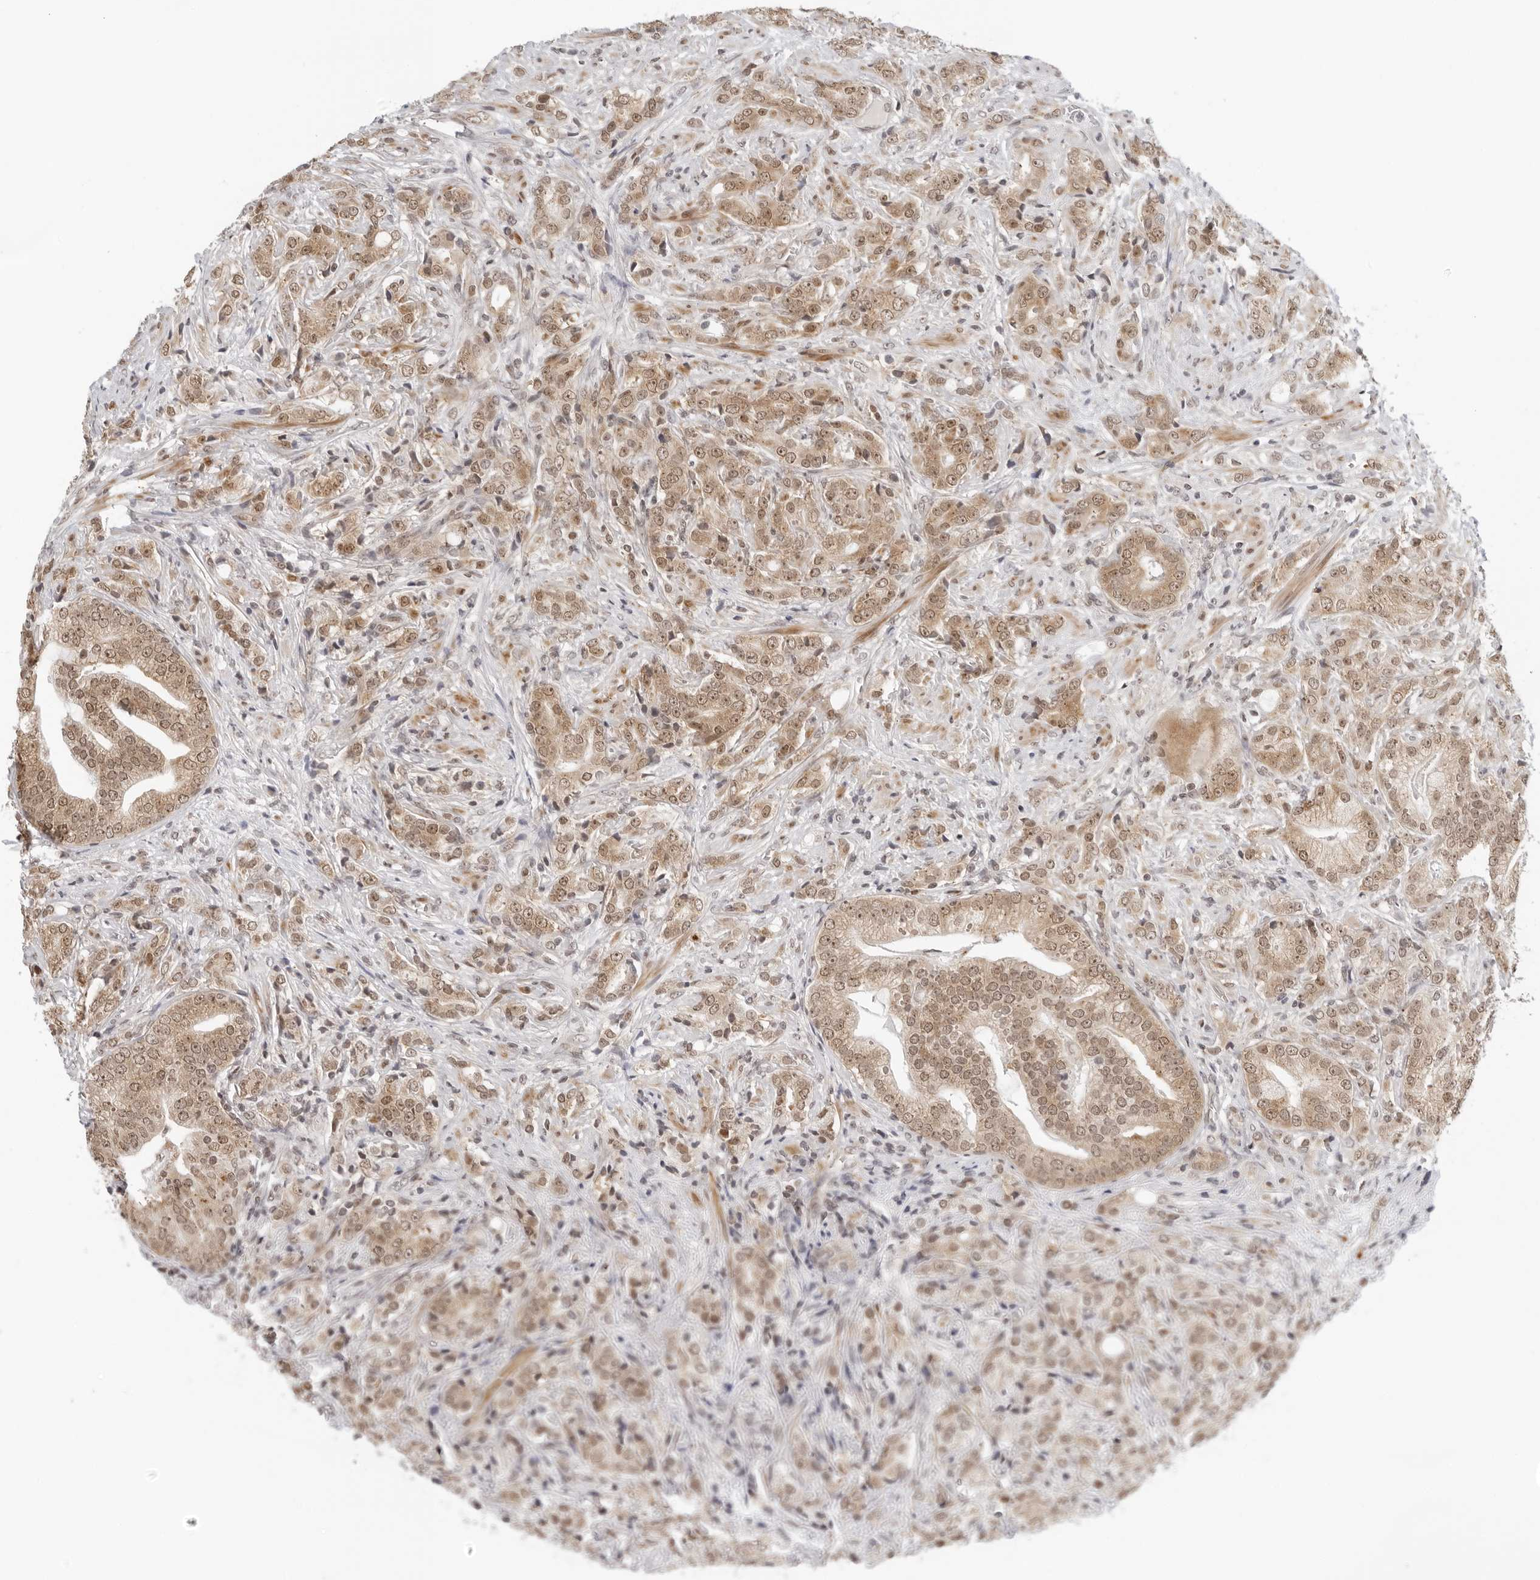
{"staining": {"intensity": "moderate", "quantity": ">75%", "location": "cytoplasmic/membranous,nuclear"}, "tissue": "prostate cancer", "cell_type": "Tumor cells", "image_type": "cancer", "snomed": [{"axis": "morphology", "description": "Adenocarcinoma, High grade"}, {"axis": "topography", "description": "Prostate"}], "caption": "Moderate cytoplasmic/membranous and nuclear protein positivity is present in approximately >75% of tumor cells in prostate cancer (high-grade adenocarcinoma). The protein of interest is stained brown, and the nuclei are stained in blue (DAB (3,3'-diaminobenzidine) IHC with brightfield microscopy, high magnification).", "gene": "TOX4", "patient": {"sex": "male", "age": 57}}